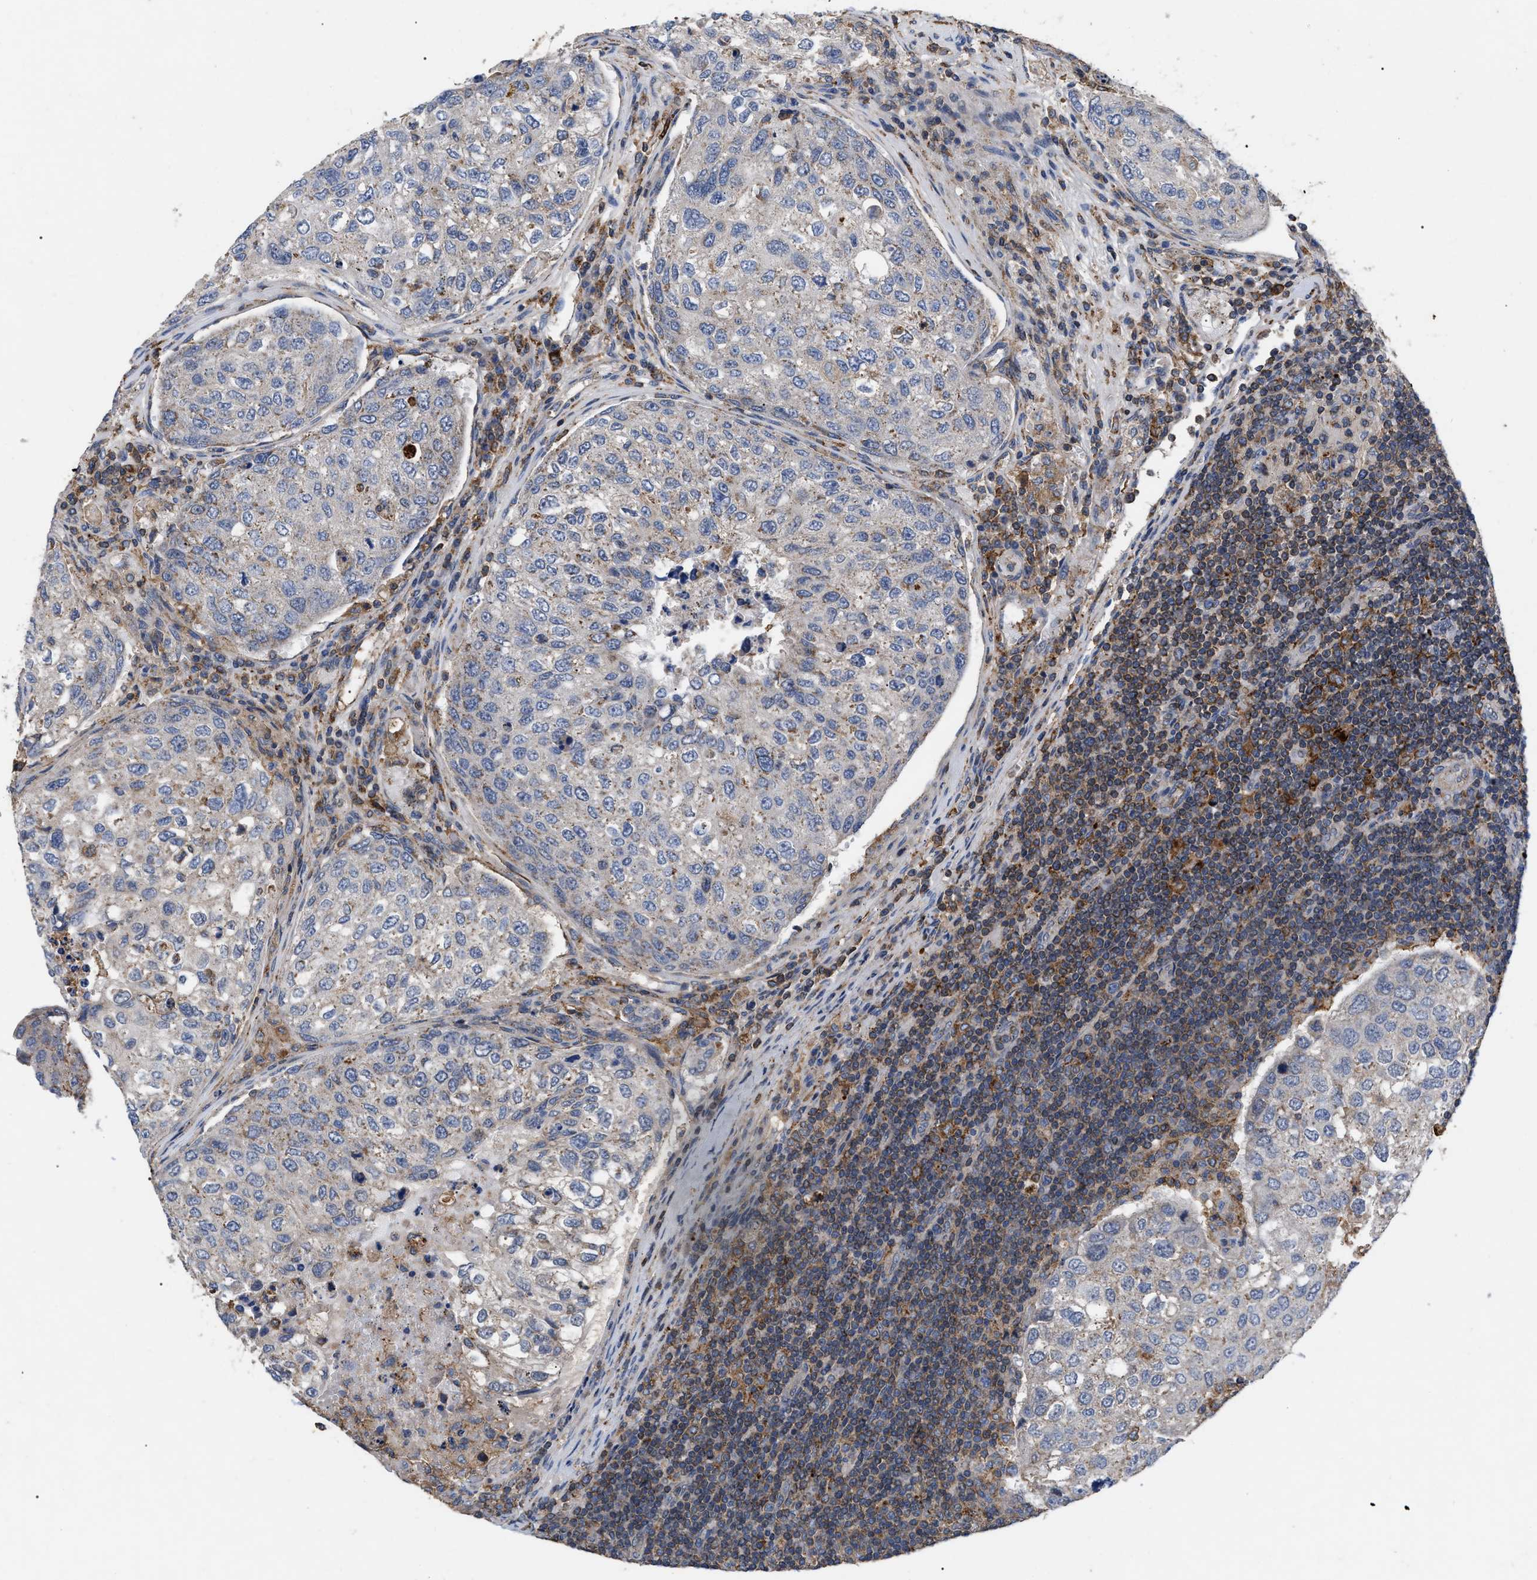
{"staining": {"intensity": "negative", "quantity": "none", "location": "none"}, "tissue": "urothelial cancer", "cell_type": "Tumor cells", "image_type": "cancer", "snomed": [{"axis": "morphology", "description": "Urothelial carcinoma, High grade"}, {"axis": "topography", "description": "Lymph node"}, {"axis": "topography", "description": "Urinary bladder"}], "caption": "There is no significant positivity in tumor cells of urothelial cancer.", "gene": "FAM171A2", "patient": {"sex": "male", "age": 51}}